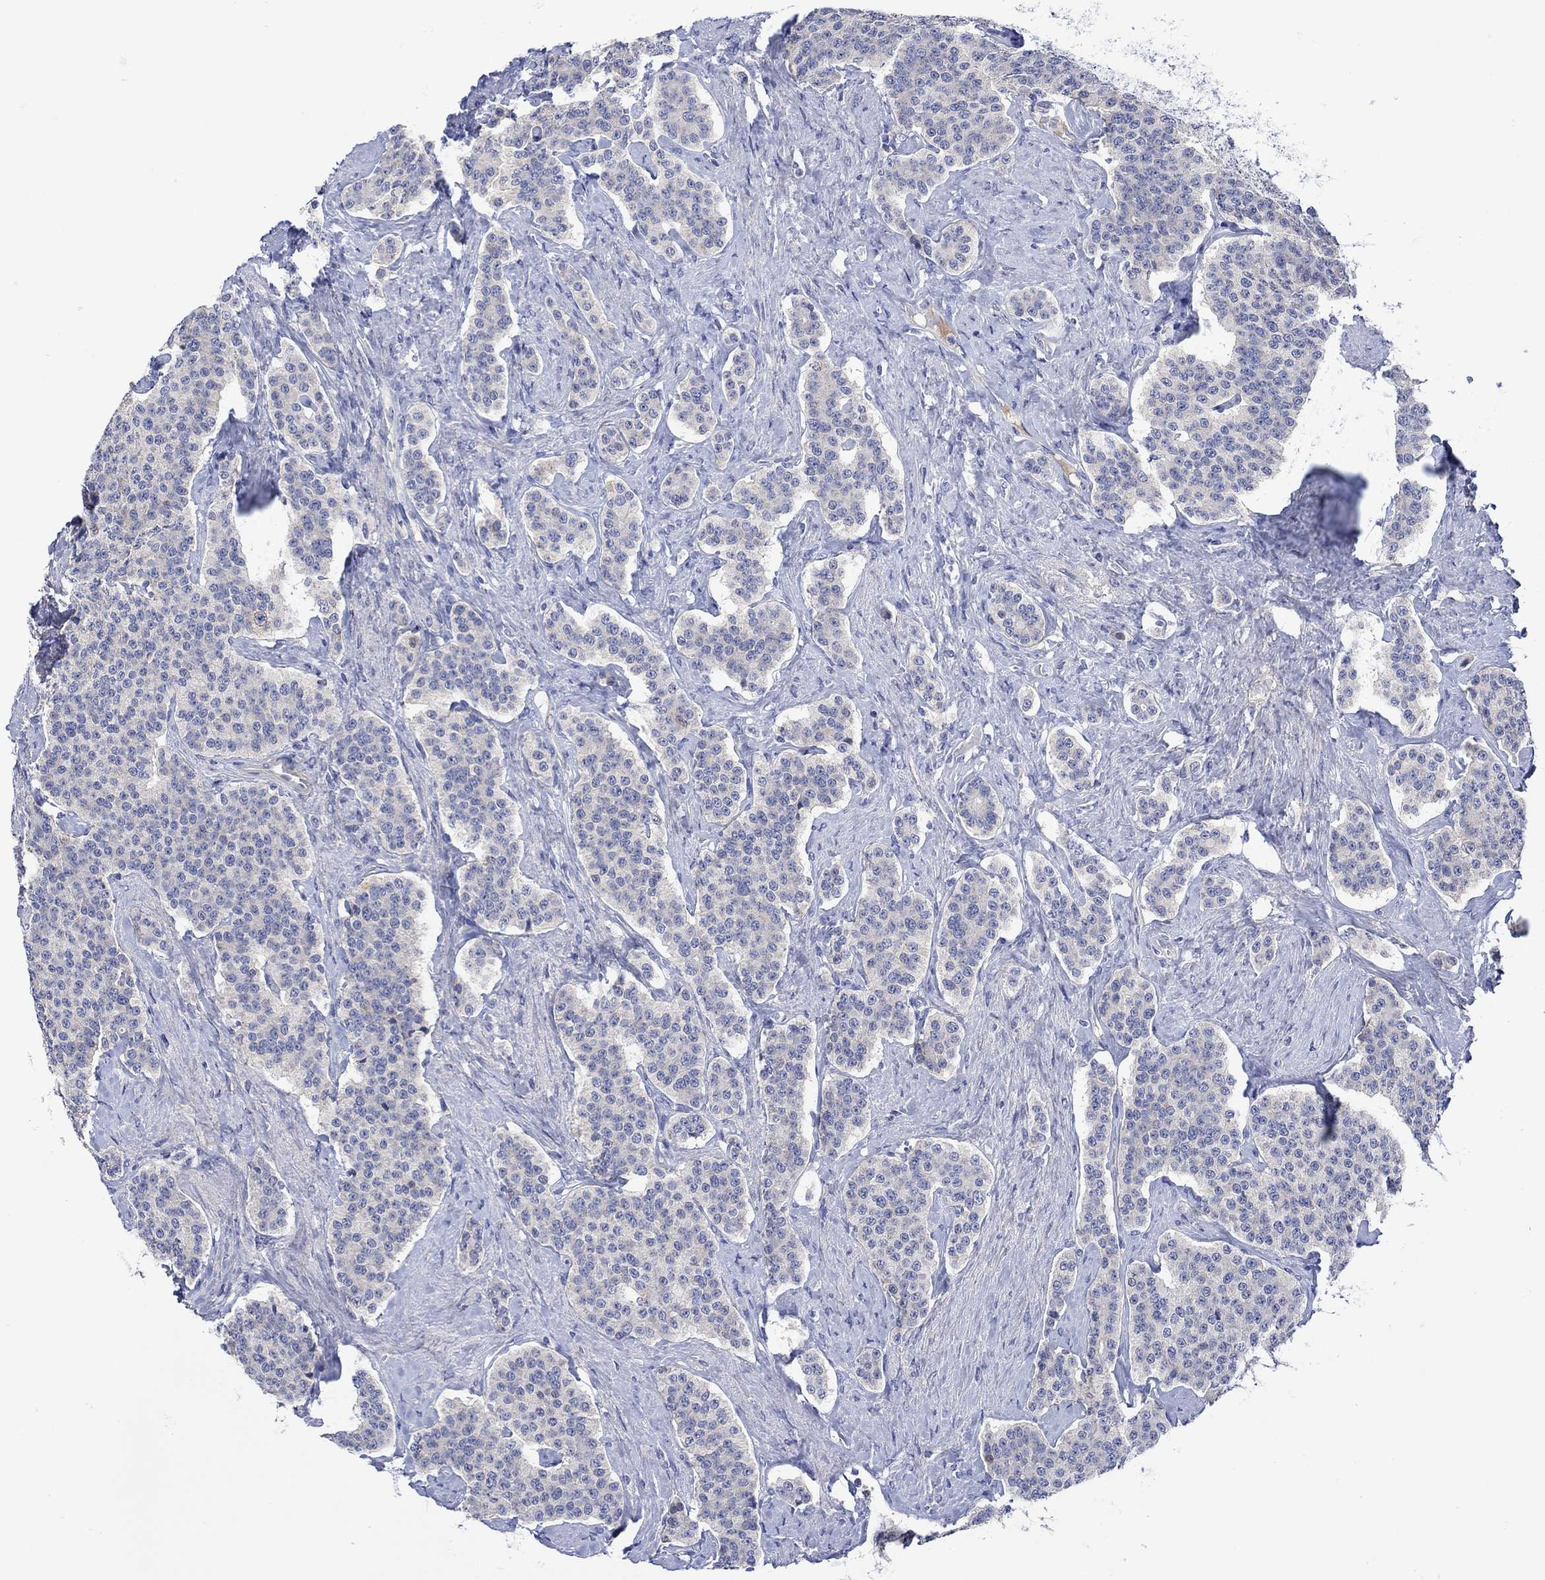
{"staining": {"intensity": "negative", "quantity": "none", "location": "none"}, "tissue": "carcinoid", "cell_type": "Tumor cells", "image_type": "cancer", "snomed": [{"axis": "morphology", "description": "Carcinoid, malignant, NOS"}, {"axis": "topography", "description": "Small intestine"}], "caption": "This is a image of immunohistochemistry staining of carcinoid, which shows no staining in tumor cells.", "gene": "MSI1", "patient": {"sex": "female", "age": 58}}